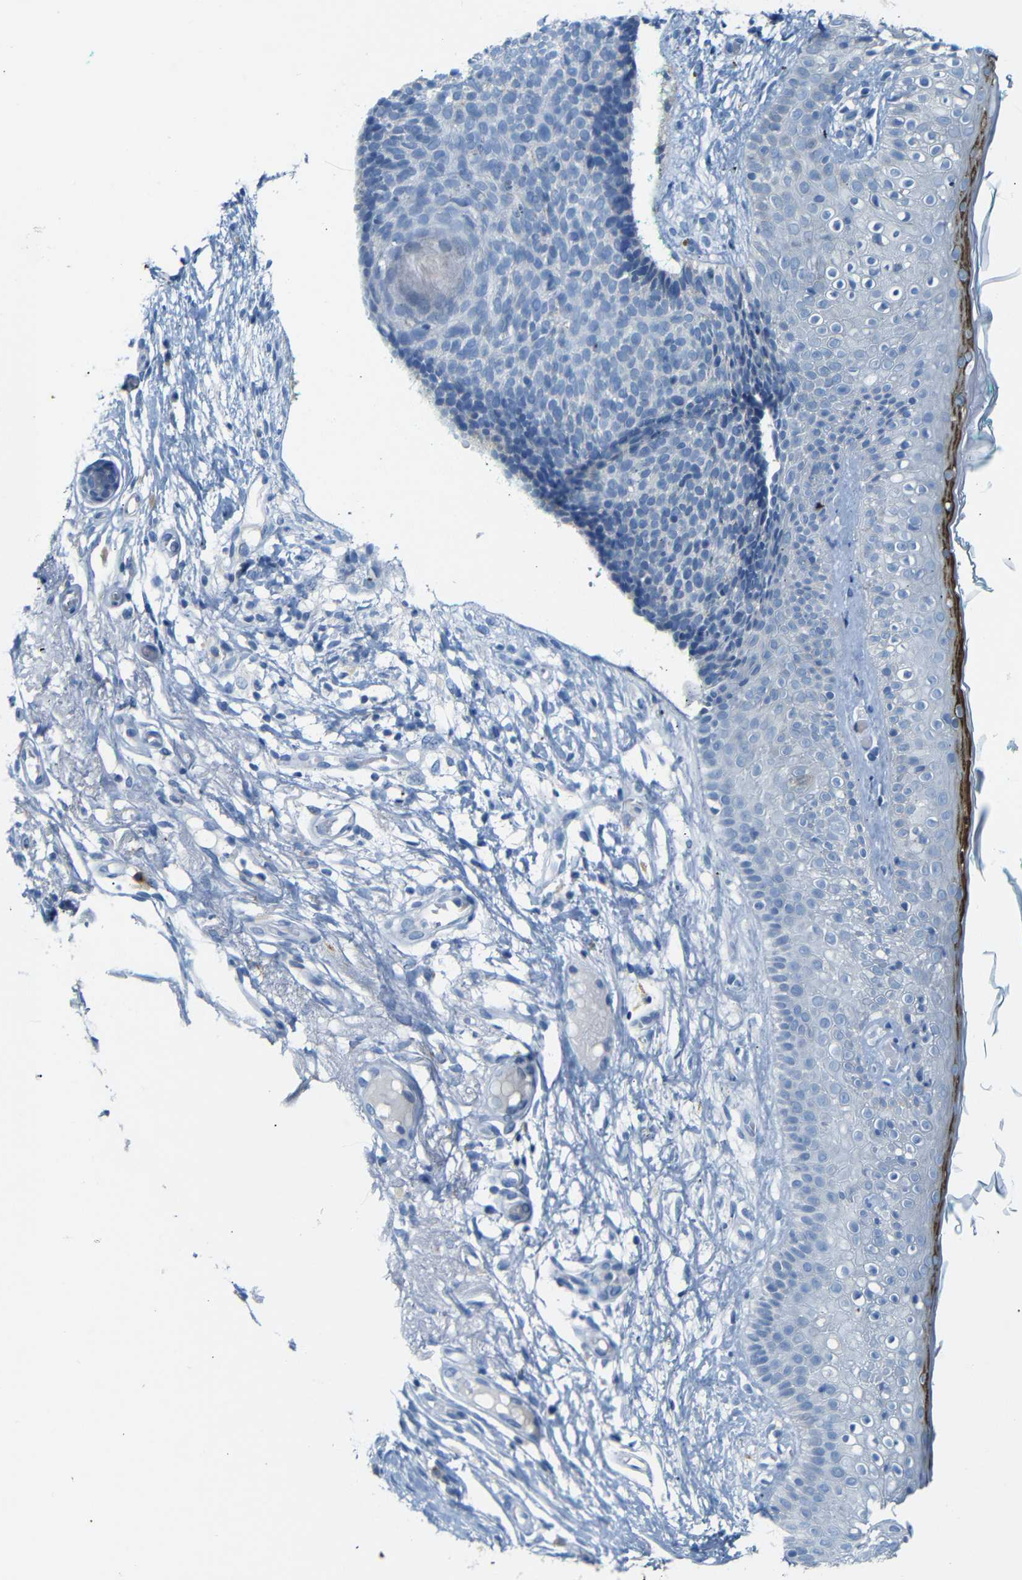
{"staining": {"intensity": "weak", "quantity": "<25%", "location": "cytoplasmic/membranous"}, "tissue": "skin cancer", "cell_type": "Tumor cells", "image_type": "cancer", "snomed": [{"axis": "morphology", "description": "Basal cell carcinoma"}, {"axis": "topography", "description": "Skin"}], "caption": "DAB (3,3'-diaminobenzidine) immunohistochemical staining of skin cancer (basal cell carcinoma) demonstrates no significant expression in tumor cells.", "gene": "FCRL1", "patient": {"sex": "female", "age": 84}}